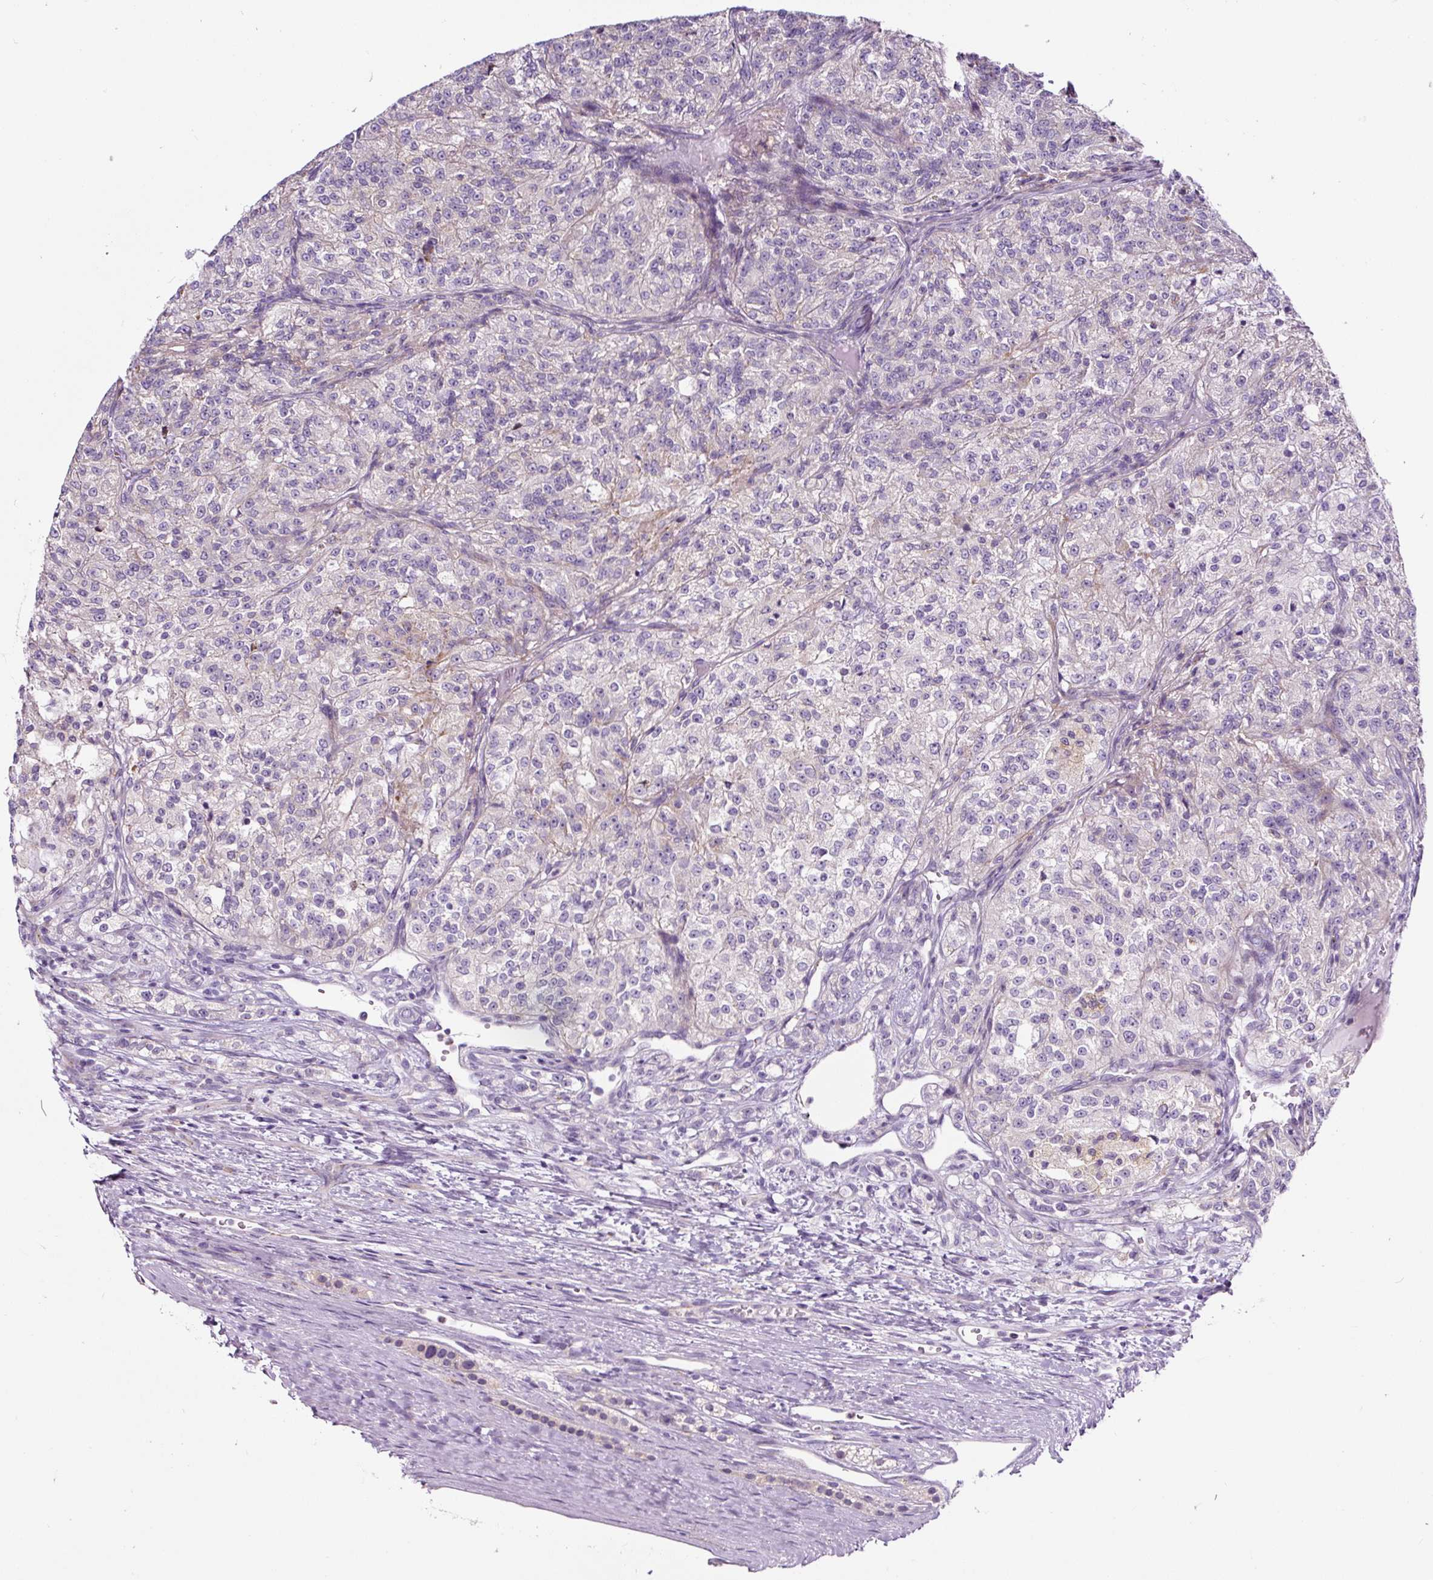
{"staining": {"intensity": "negative", "quantity": "none", "location": "none"}, "tissue": "renal cancer", "cell_type": "Tumor cells", "image_type": "cancer", "snomed": [{"axis": "morphology", "description": "Adenocarcinoma, NOS"}, {"axis": "topography", "description": "Kidney"}], "caption": "The micrograph exhibits no significant staining in tumor cells of adenocarcinoma (renal). (Brightfield microscopy of DAB (3,3'-diaminobenzidine) immunohistochemistry at high magnification).", "gene": "HPS4", "patient": {"sex": "female", "age": 63}}